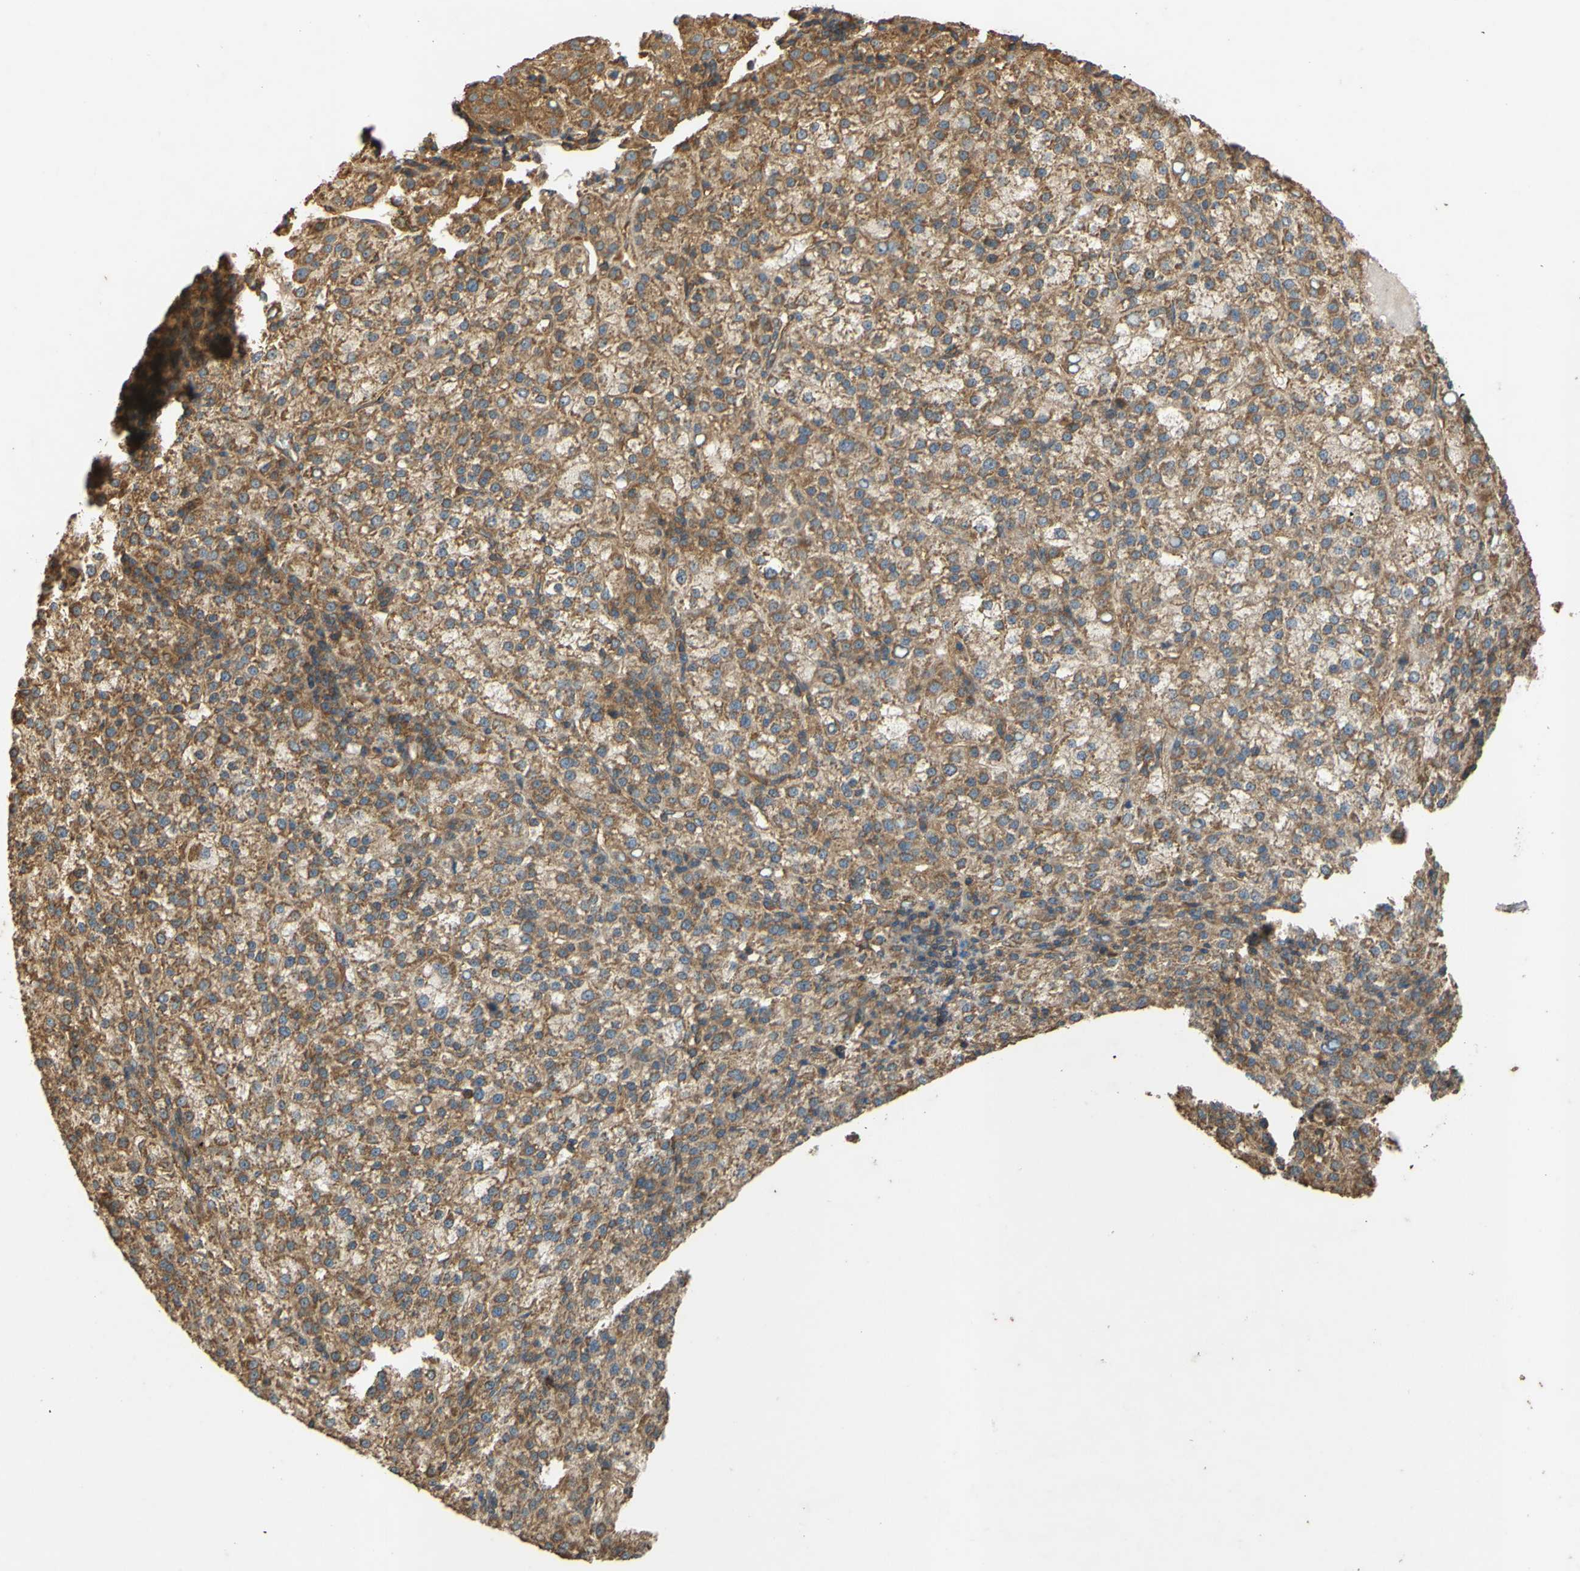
{"staining": {"intensity": "moderate", "quantity": ">75%", "location": "cytoplasmic/membranous"}, "tissue": "liver cancer", "cell_type": "Tumor cells", "image_type": "cancer", "snomed": [{"axis": "morphology", "description": "Carcinoma, Hepatocellular, NOS"}, {"axis": "topography", "description": "Liver"}], "caption": "High-power microscopy captured an IHC image of liver hepatocellular carcinoma, revealing moderate cytoplasmic/membranous staining in about >75% of tumor cells.", "gene": "CTTN", "patient": {"sex": "female", "age": 58}}